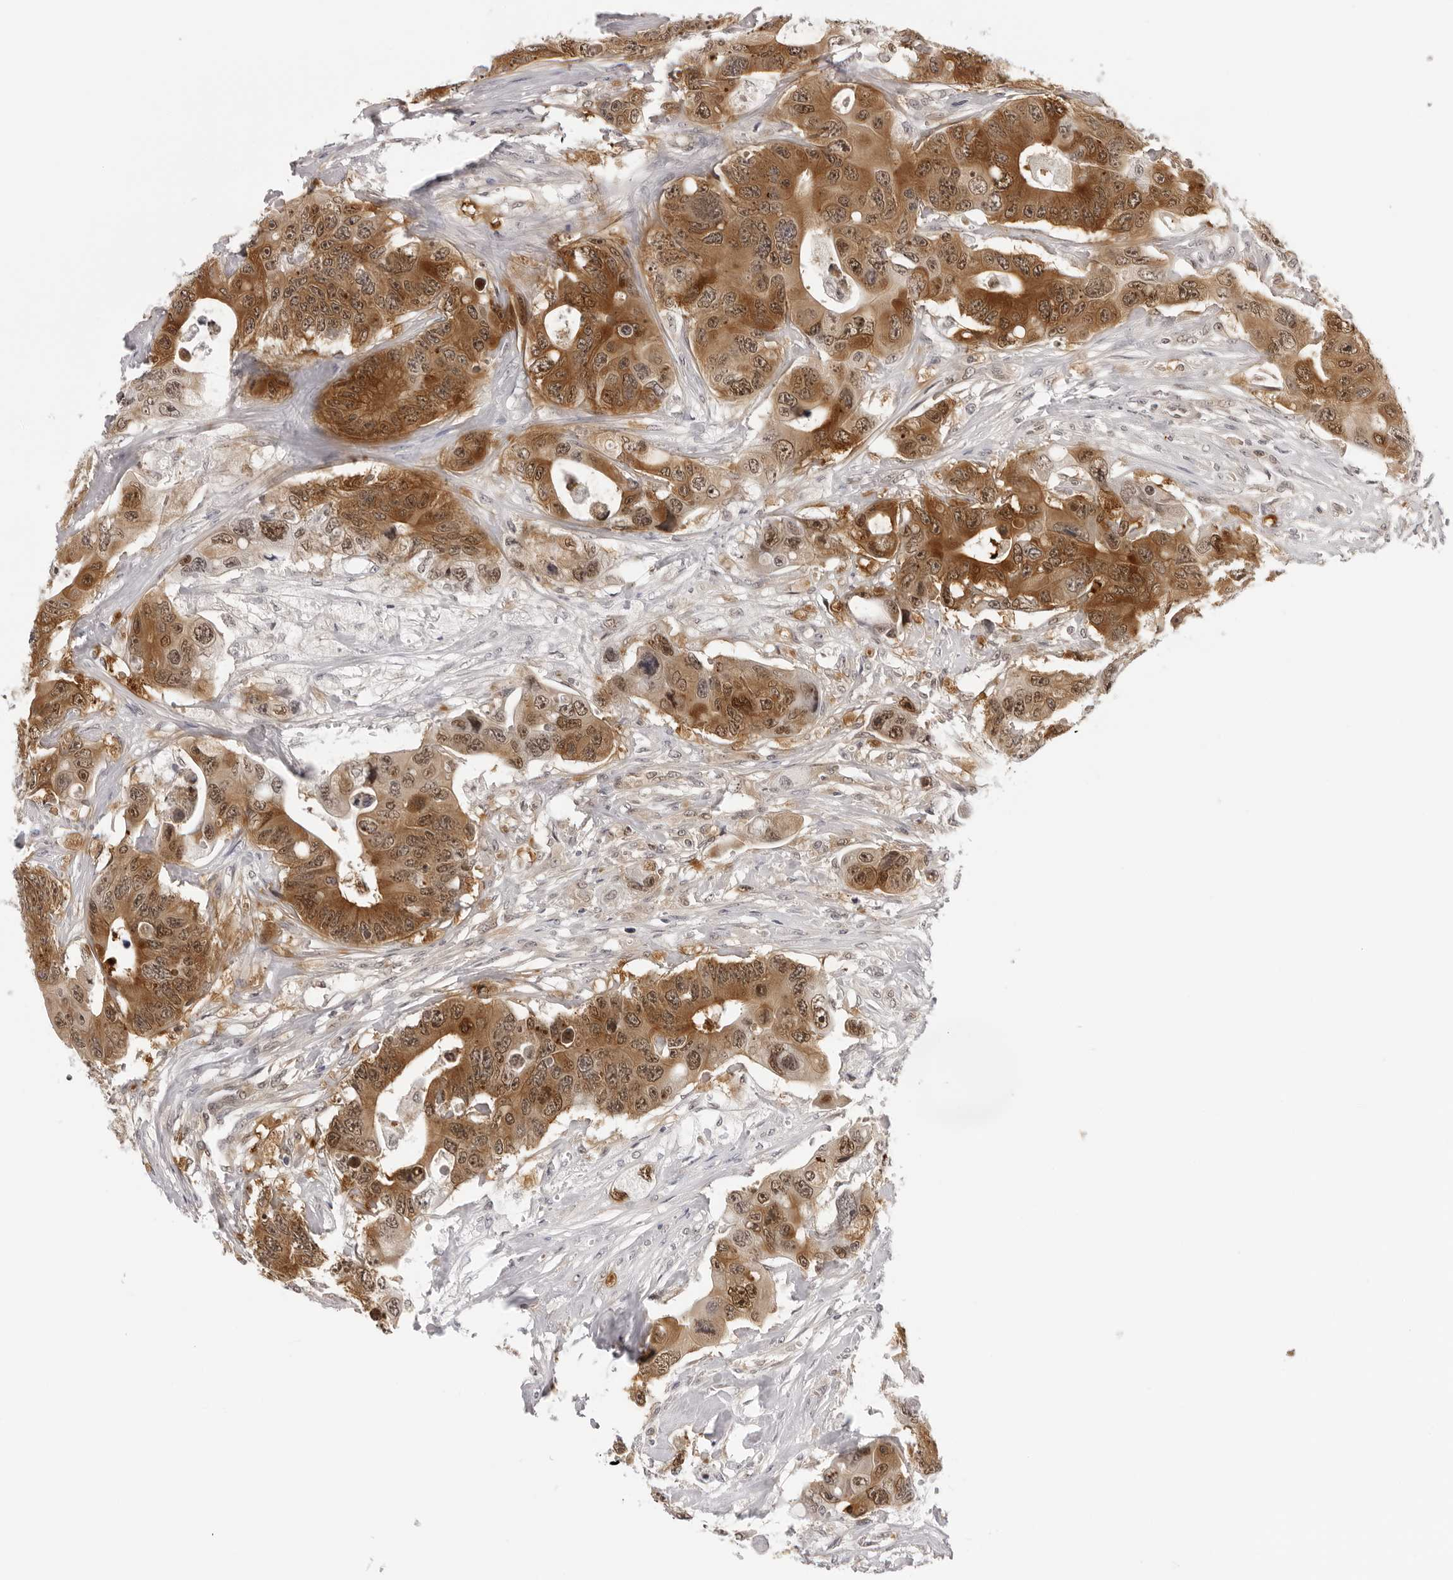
{"staining": {"intensity": "moderate", "quantity": ">75%", "location": "cytoplasmic/membranous,nuclear"}, "tissue": "colorectal cancer", "cell_type": "Tumor cells", "image_type": "cancer", "snomed": [{"axis": "morphology", "description": "Adenocarcinoma, NOS"}, {"axis": "topography", "description": "Colon"}], "caption": "DAB (3,3'-diaminobenzidine) immunohistochemical staining of colorectal cancer (adenocarcinoma) reveals moderate cytoplasmic/membranous and nuclear protein positivity in about >75% of tumor cells.", "gene": "WDR77", "patient": {"sex": "female", "age": 46}}